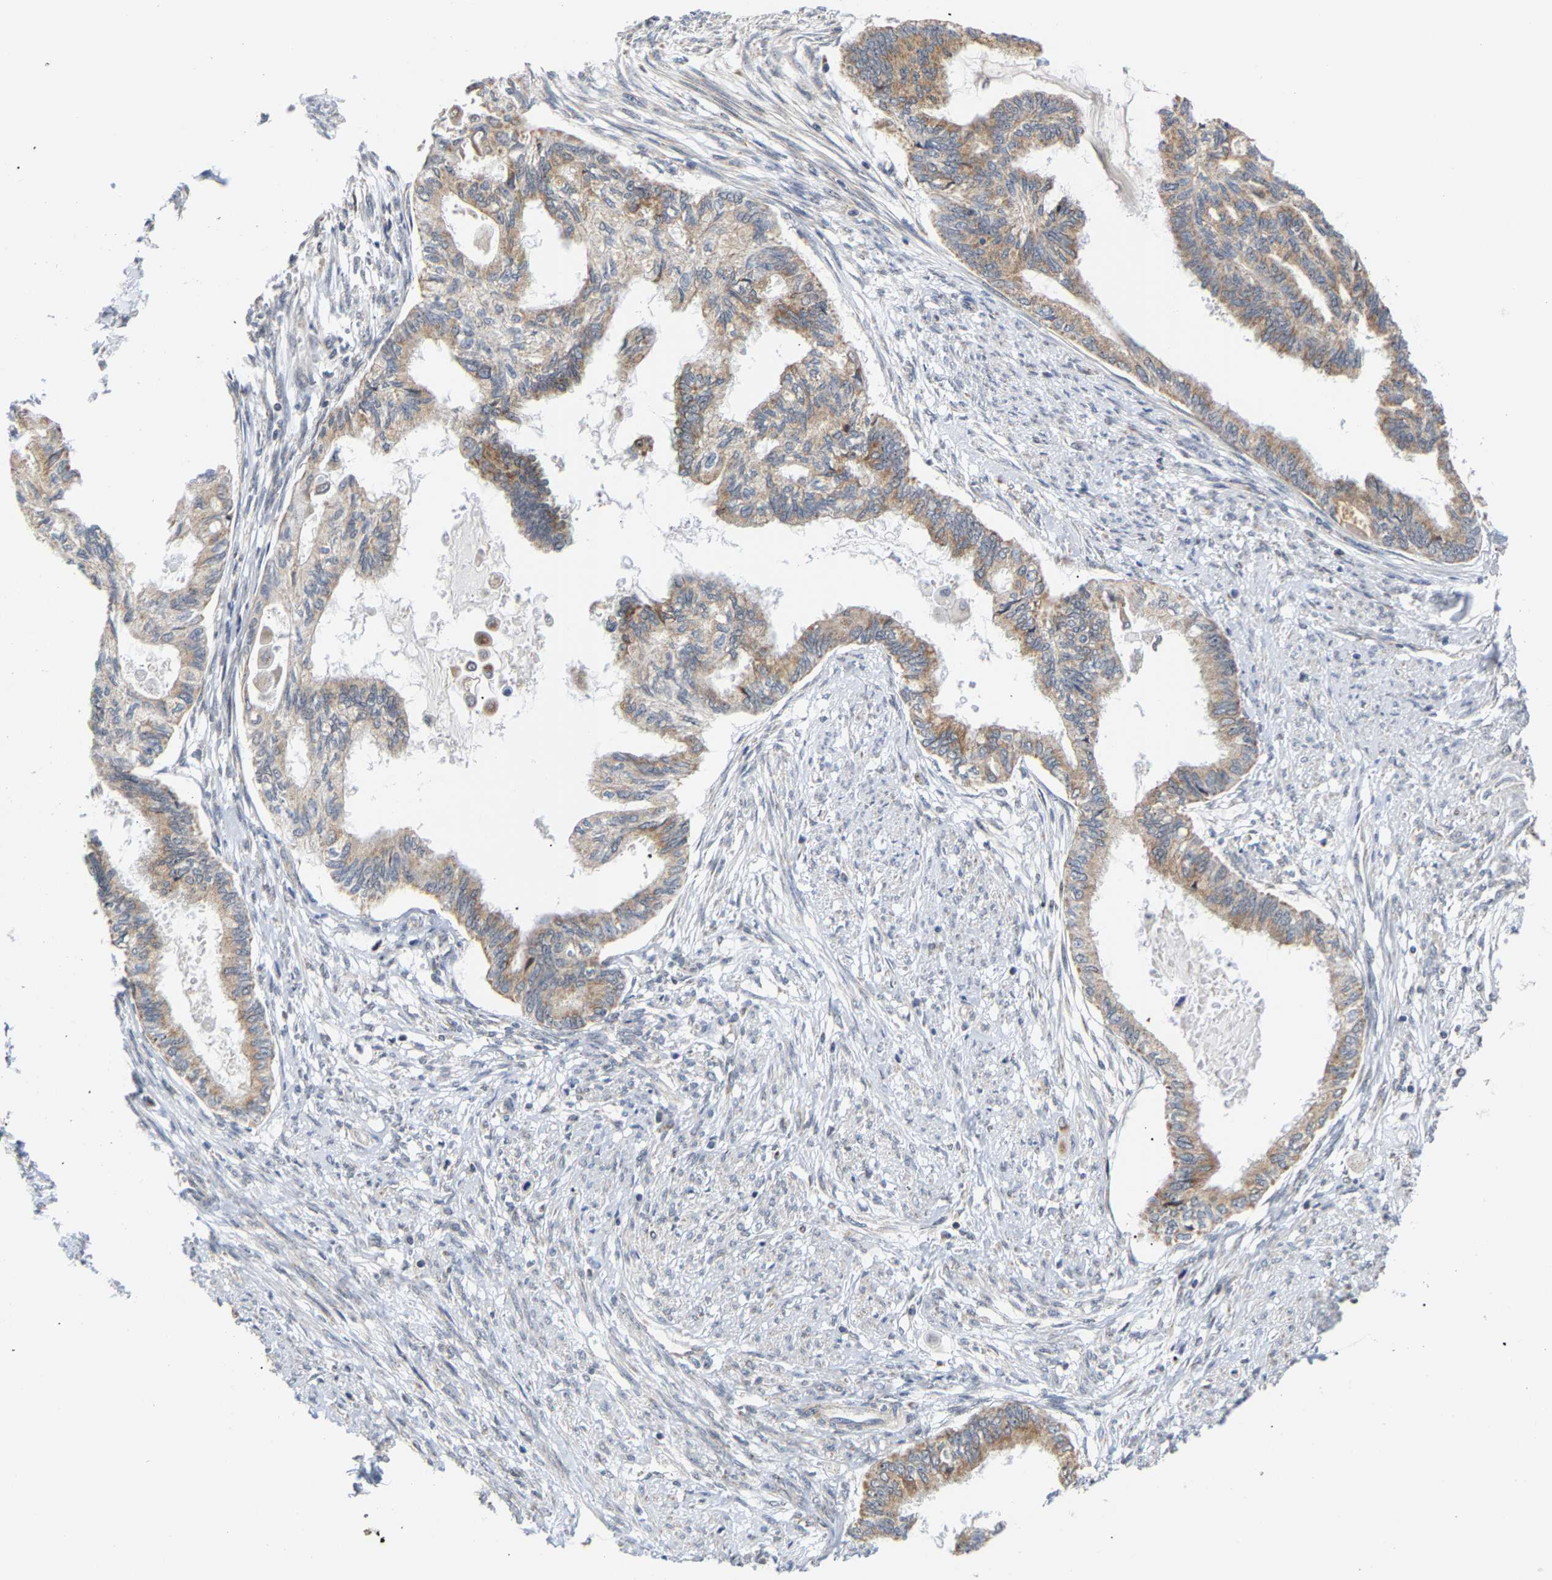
{"staining": {"intensity": "moderate", "quantity": ">75%", "location": "cytoplasmic/membranous"}, "tissue": "cervical cancer", "cell_type": "Tumor cells", "image_type": "cancer", "snomed": [{"axis": "morphology", "description": "Normal tissue, NOS"}, {"axis": "morphology", "description": "Adenocarcinoma, NOS"}, {"axis": "topography", "description": "Cervix"}, {"axis": "topography", "description": "Endometrium"}], "caption": "The photomicrograph exhibits a brown stain indicating the presence of a protein in the cytoplasmic/membranous of tumor cells in cervical cancer (adenocarcinoma).", "gene": "PCNT", "patient": {"sex": "female", "age": 86}}